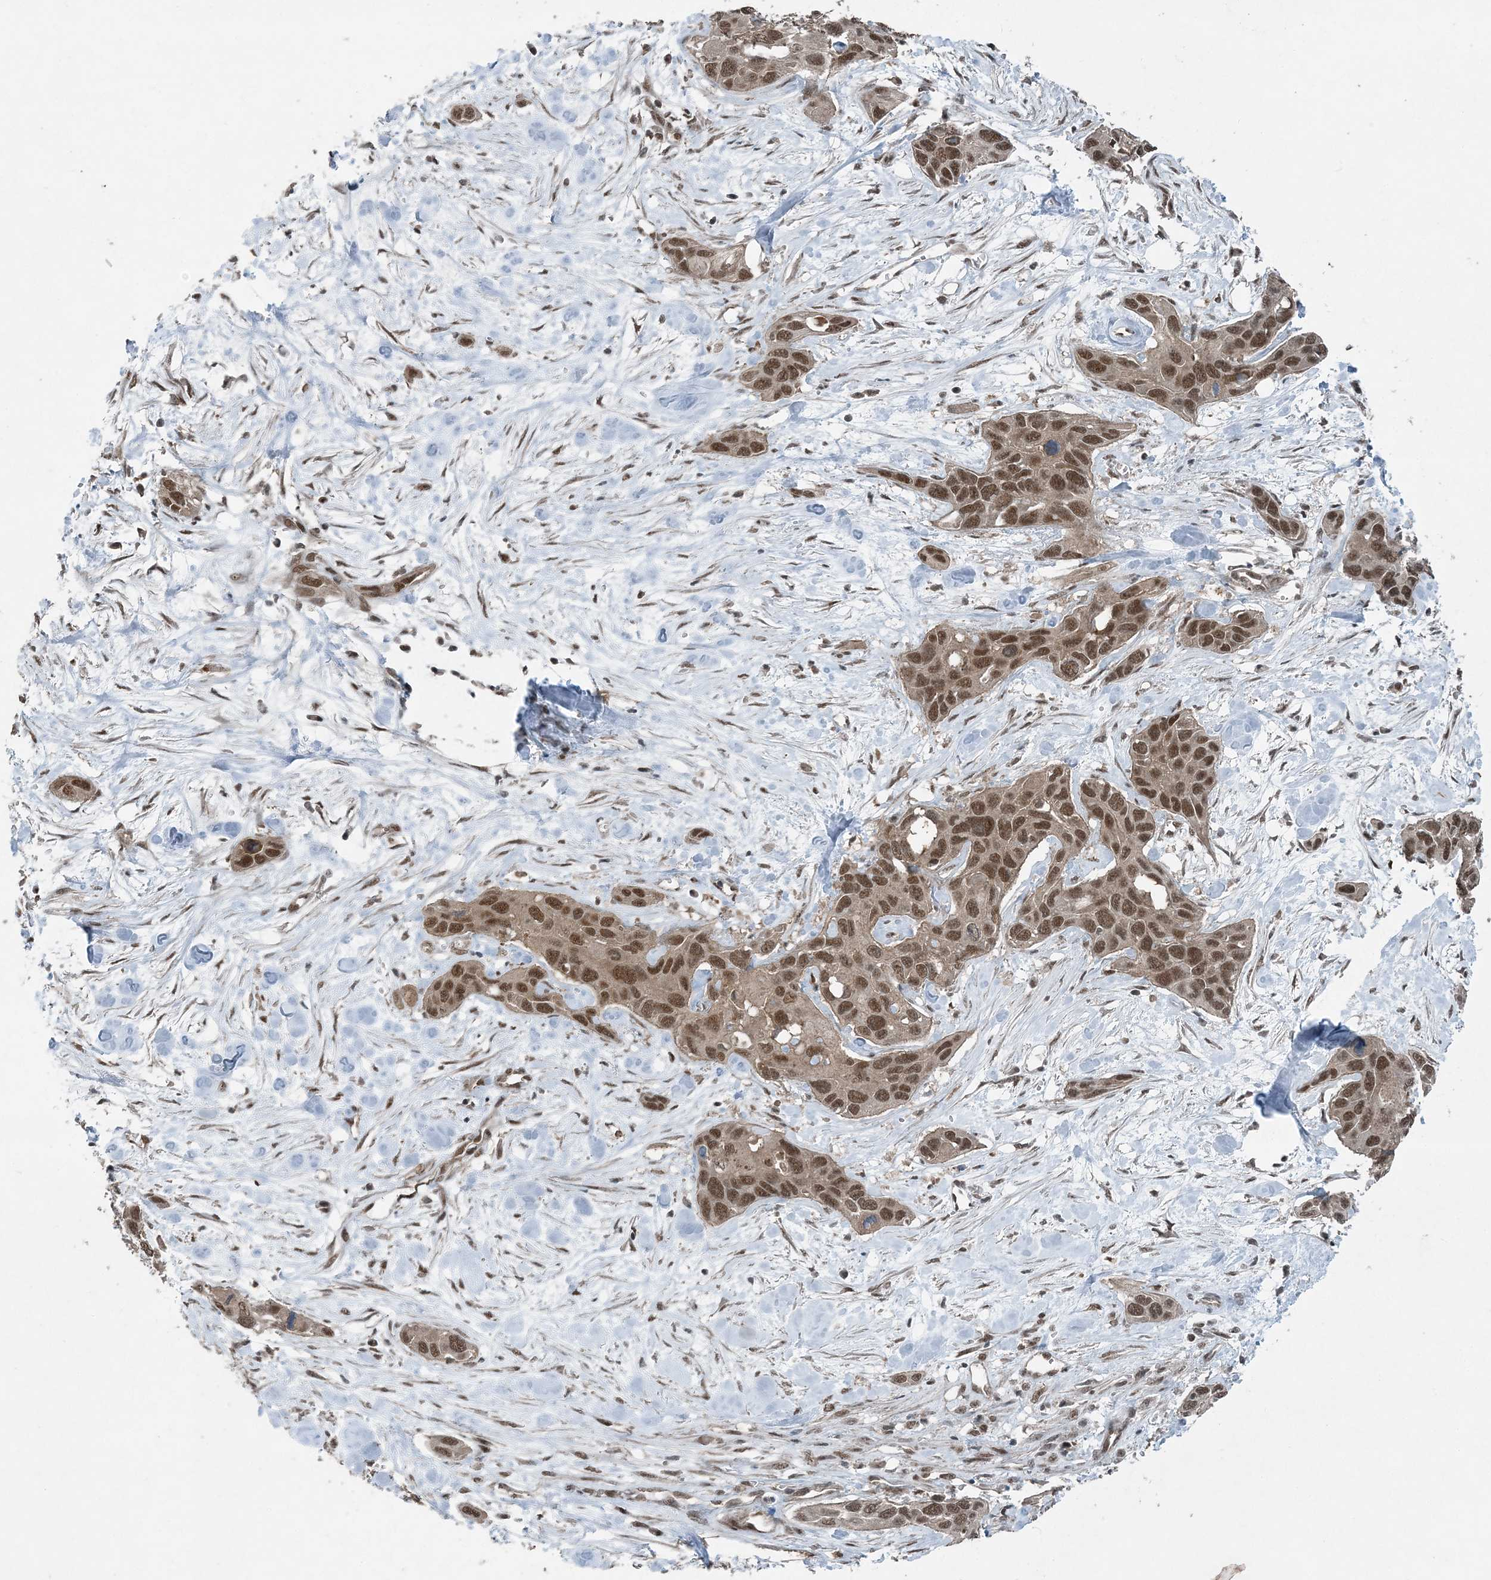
{"staining": {"intensity": "moderate", "quantity": ">75%", "location": "nuclear"}, "tissue": "pancreatic cancer", "cell_type": "Tumor cells", "image_type": "cancer", "snomed": [{"axis": "morphology", "description": "Adenocarcinoma, NOS"}, {"axis": "topography", "description": "Pancreas"}], "caption": "Immunohistochemistry (IHC) (DAB) staining of pancreatic cancer displays moderate nuclear protein positivity in approximately >75% of tumor cells.", "gene": "COPS7B", "patient": {"sex": "female", "age": 60}}